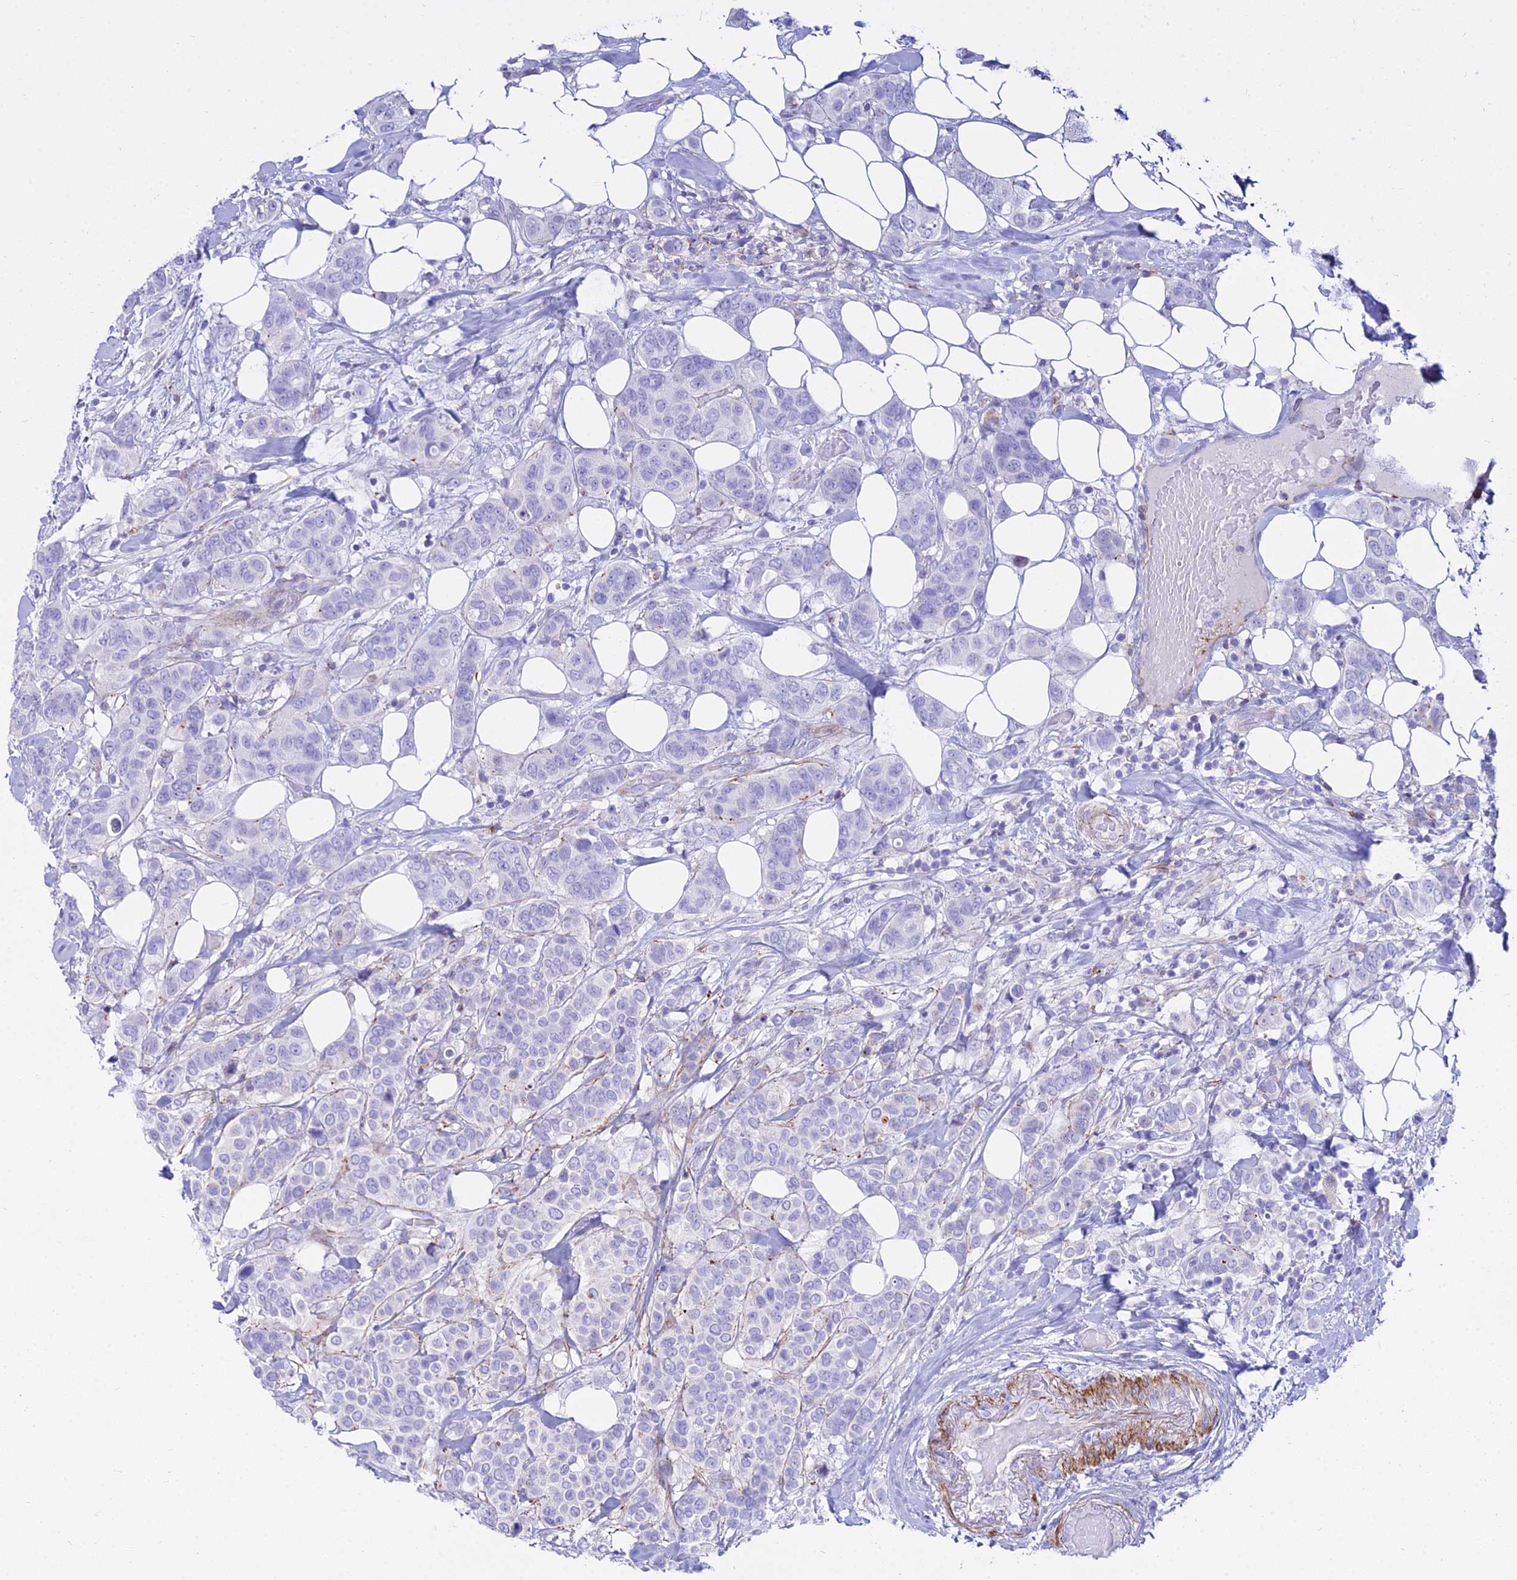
{"staining": {"intensity": "negative", "quantity": "none", "location": "none"}, "tissue": "breast cancer", "cell_type": "Tumor cells", "image_type": "cancer", "snomed": [{"axis": "morphology", "description": "Lobular carcinoma"}, {"axis": "topography", "description": "Breast"}], "caption": "Immunohistochemical staining of lobular carcinoma (breast) displays no significant positivity in tumor cells.", "gene": "DLX1", "patient": {"sex": "female", "age": 51}}